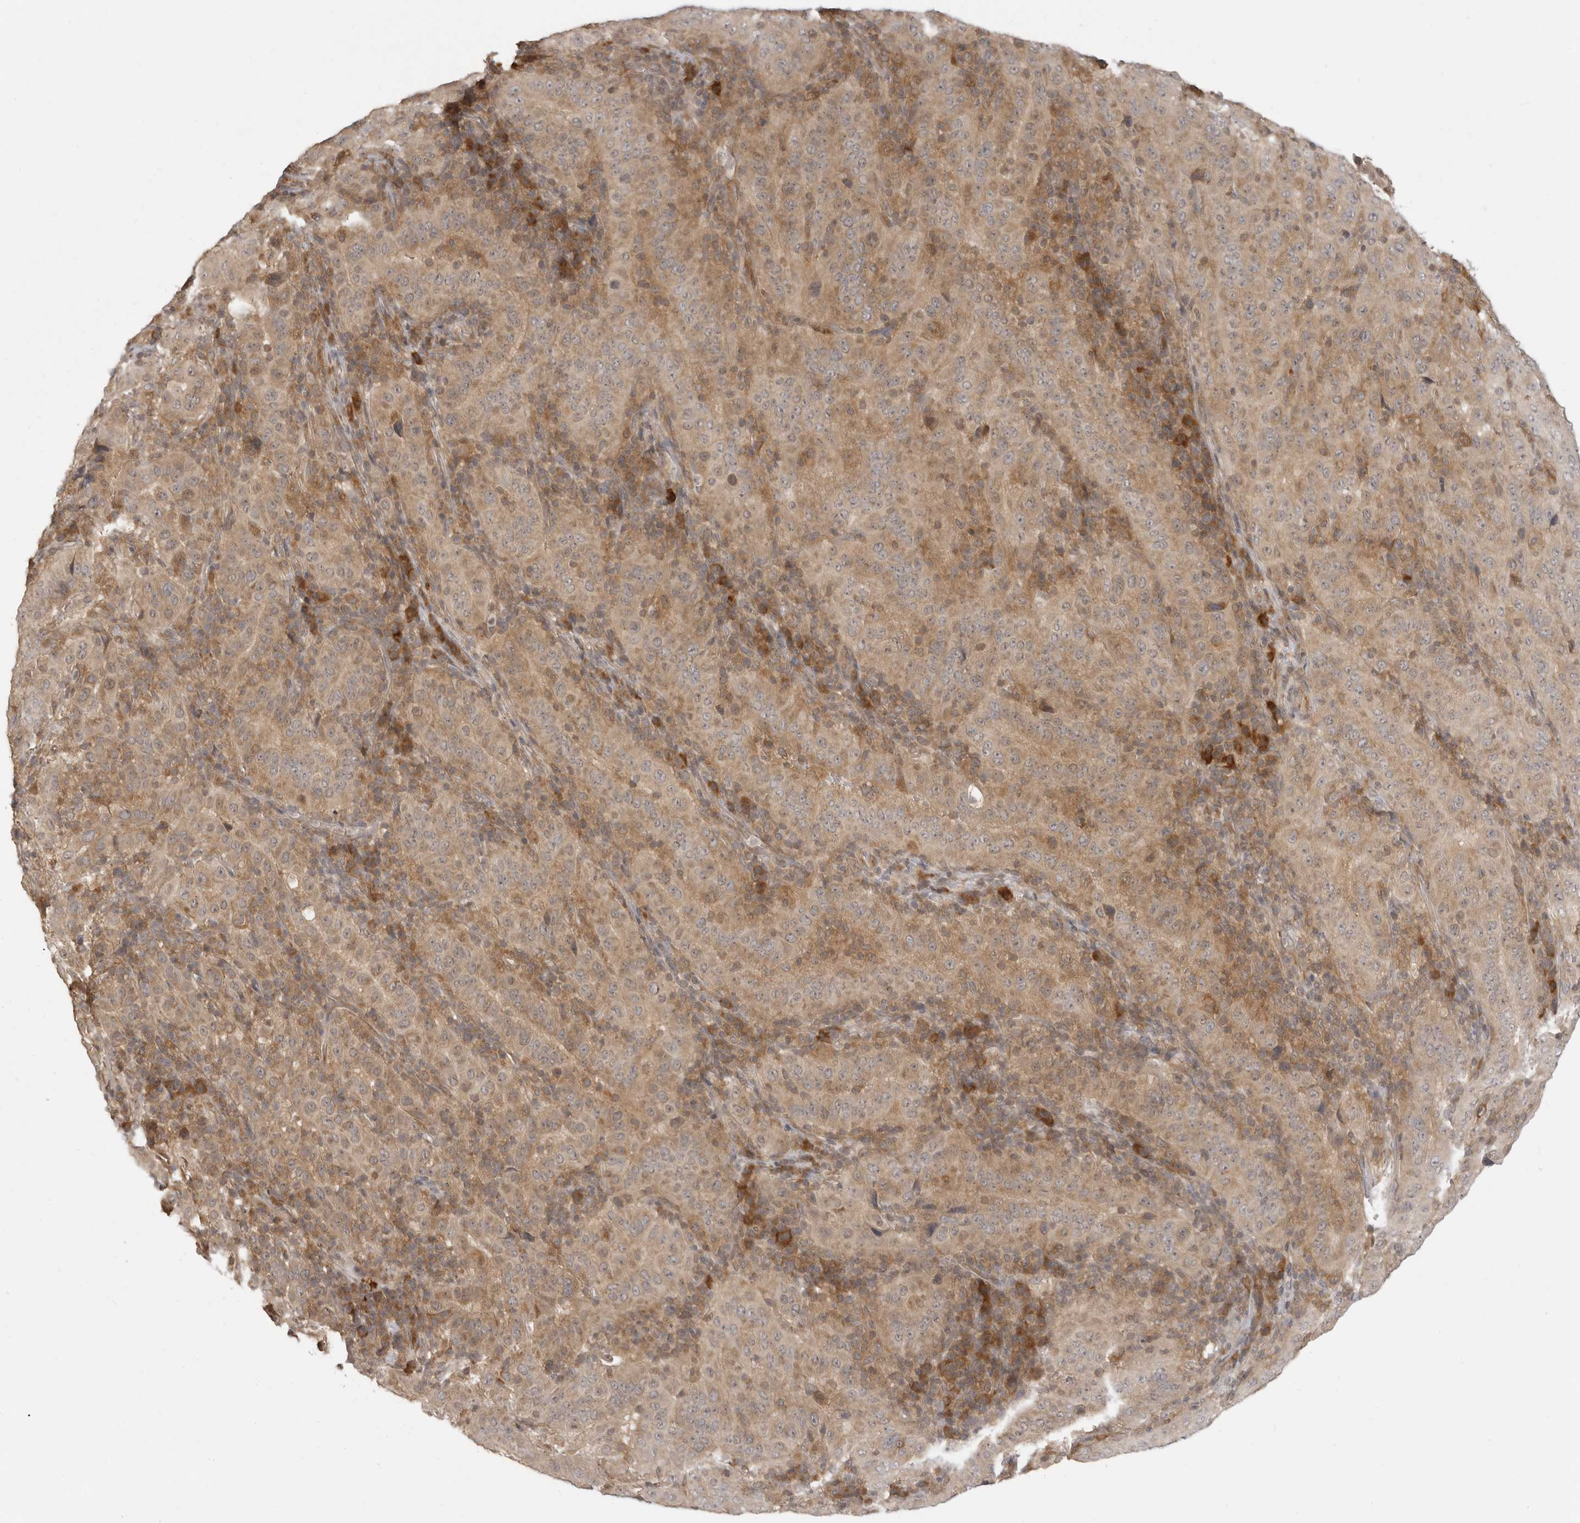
{"staining": {"intensity": "weak", "quantity": ">75%", "location": "cytoplasmic/membranous"}, "tissue": "pancreatic cancer", "cell_type": "Tumor cells", "image_type": "cancer", "snomed": [{"axis": "morphology", "description": "Adenocarcinoma, NOS"}, {"axis": "topography", "description": "Pancreas"}], "caption": "Adenocarcinoma (pancreatic) was stained to show a protein in brown. There is low levels of weak cytoplasmic/membranous expression in approximately >75% of tumor cells. (IHC, brightfield microscopy, high magnification).", "gene": "PRRC2A", "patient": {"sex": "male", "age": 63}}